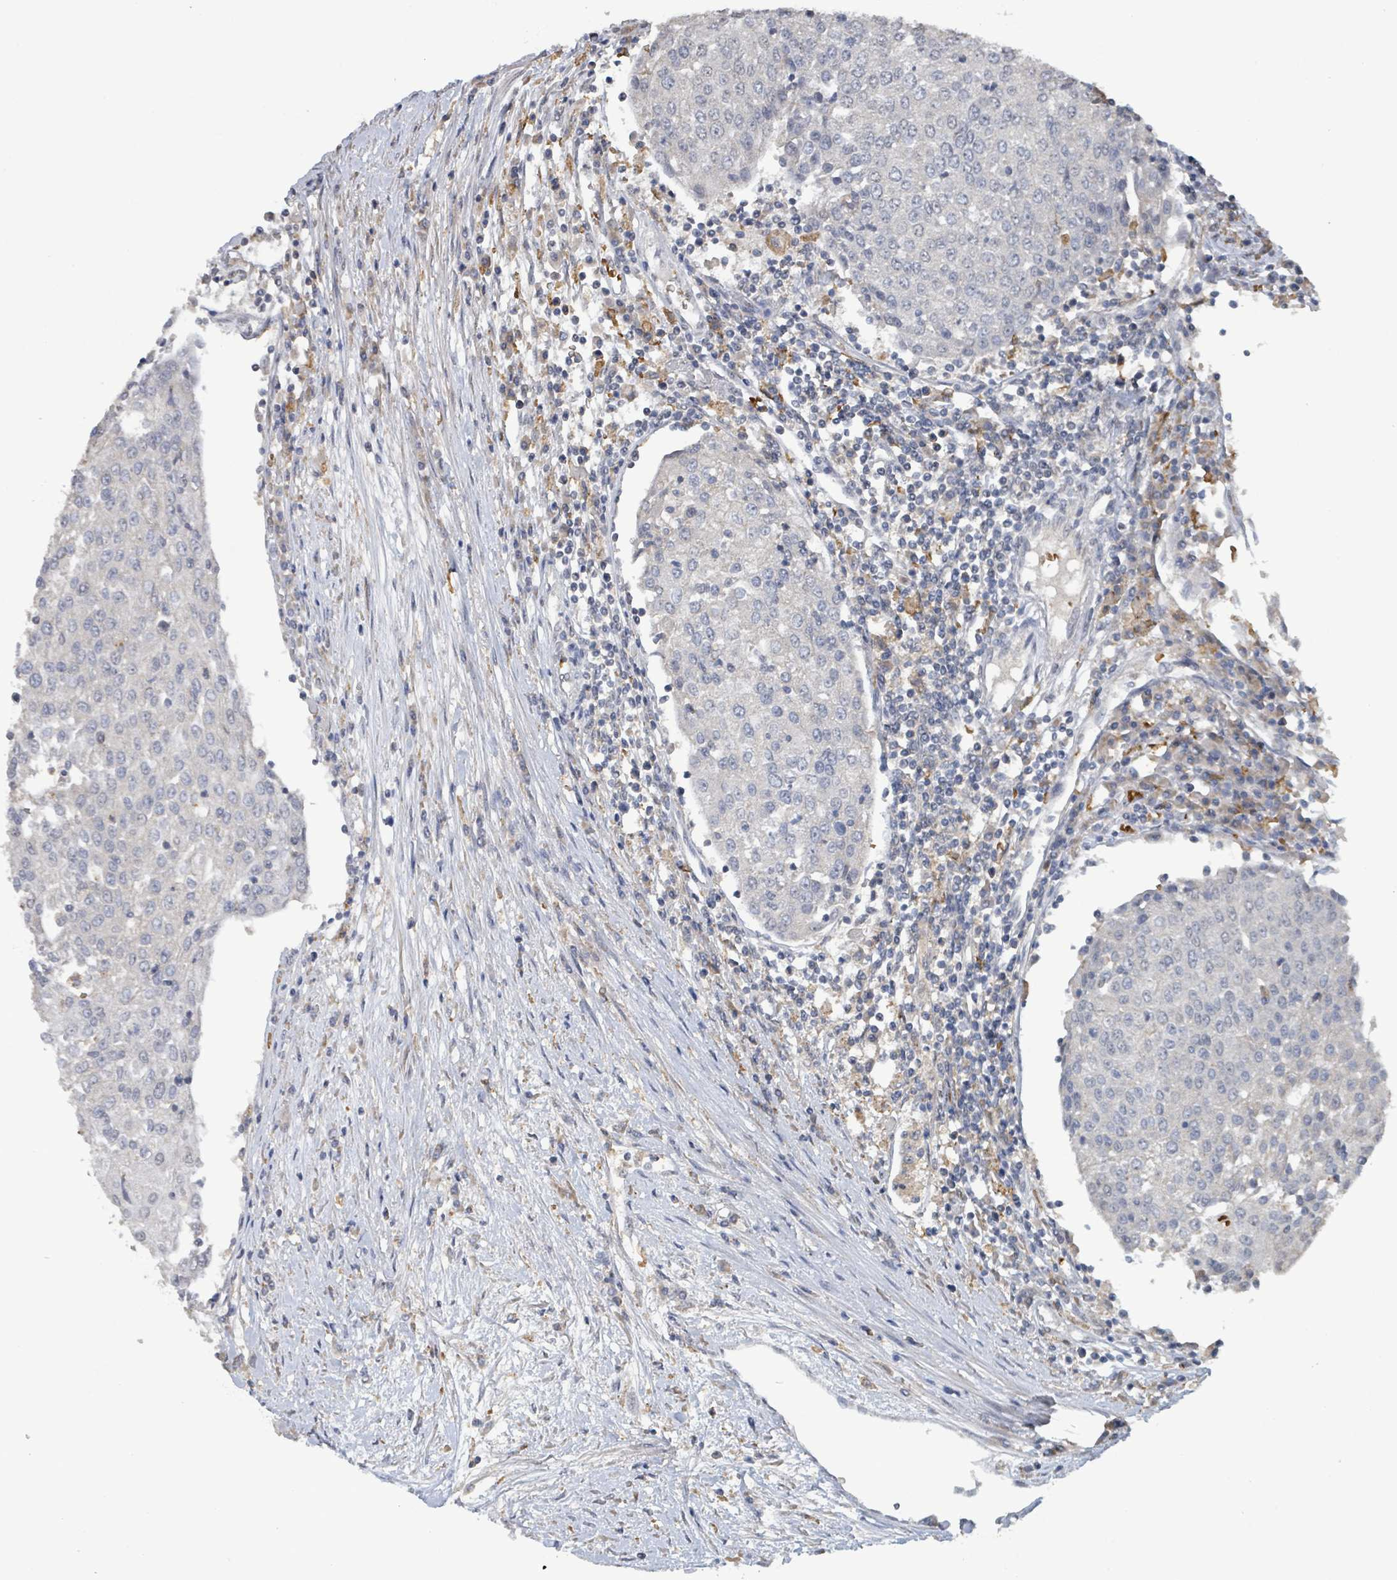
{"staining": {"intensity": "negative", "quantity": "none", "location": "none"}, "tissue": "urothelial cancer", "cell_type": "Tumor cells", "image_type": "cancer", "snomed": [{"axis": "morphology", "description": "Urothelial carcinoma, High grade"}, {"axis": "topography", "description": "Urinary bladder"}], "caption": "Immunohistochemical staining of human high-grade urothelial carcinoma reveals no significant expression in tumor cells.", "gene": "SEBOX", "patient": {"sex": "female", "age": 85}}